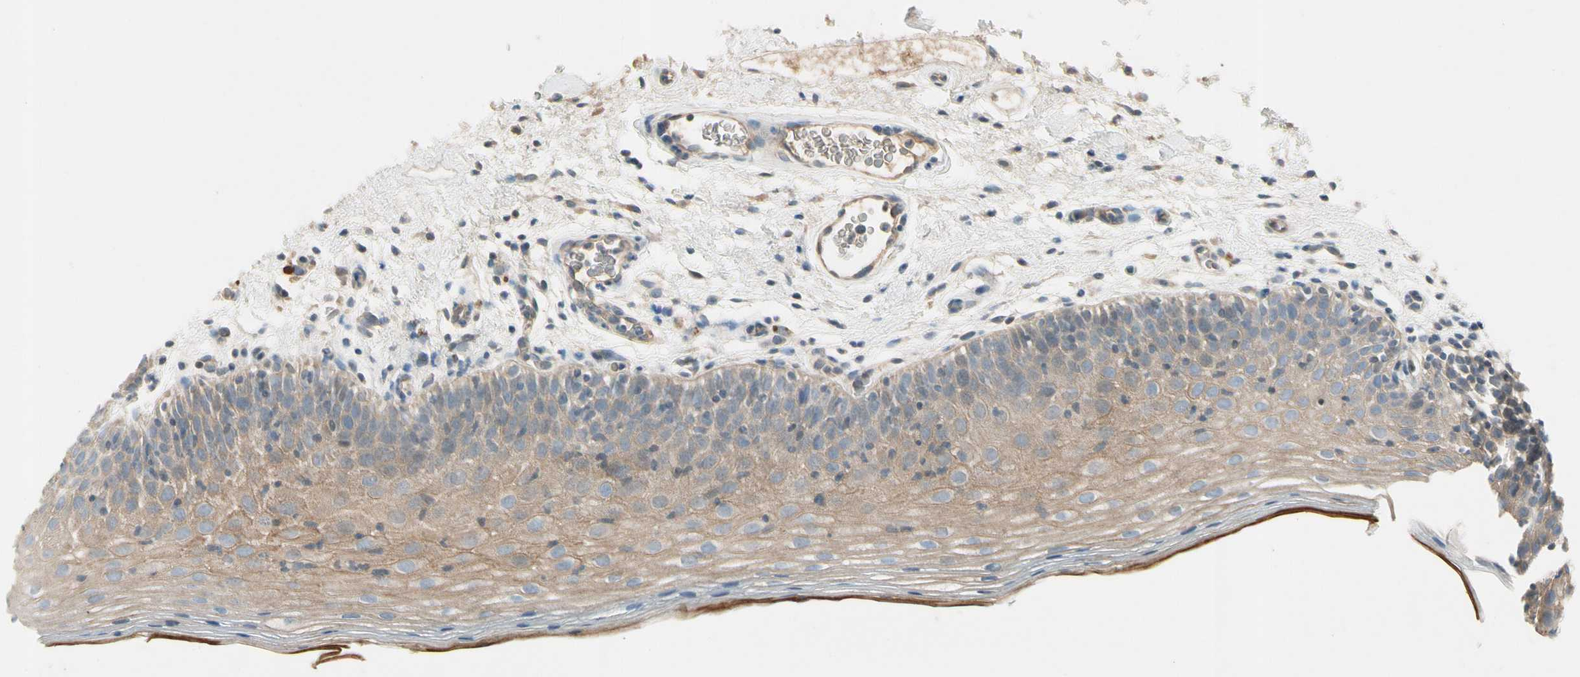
{"staining": {"intensity": "moderate", "quantity": ">75%", "location": "cytoplasmic/membranous"}, "tissue": "oral mucosa", "cell_type": "Squamous epithelial cells", "image_type": "normal", "snomed": [{"axis": "morphology", "description": "Normal tissue, NOS"}, {"axis": "morphology", "description": "Squamous cell carcinoma, NOS"}, {"axis": "topography", "description": "Skeletal muscle"}, {"axis": "topography", "description": "Oral tissue"}], "caption": "DAB immunohistochemical staining of normal human oral mucosa displays moderate cytoplasmic/membranous protein positivity in approximately >75% of squamous epithelial cells. Using DAB (brown) and hematoxylin (blue) stains, captured at high magnification using brightfield microscopy.", "gene": "PPP3CB", "patient": {"sex": "male", "age": 71}}